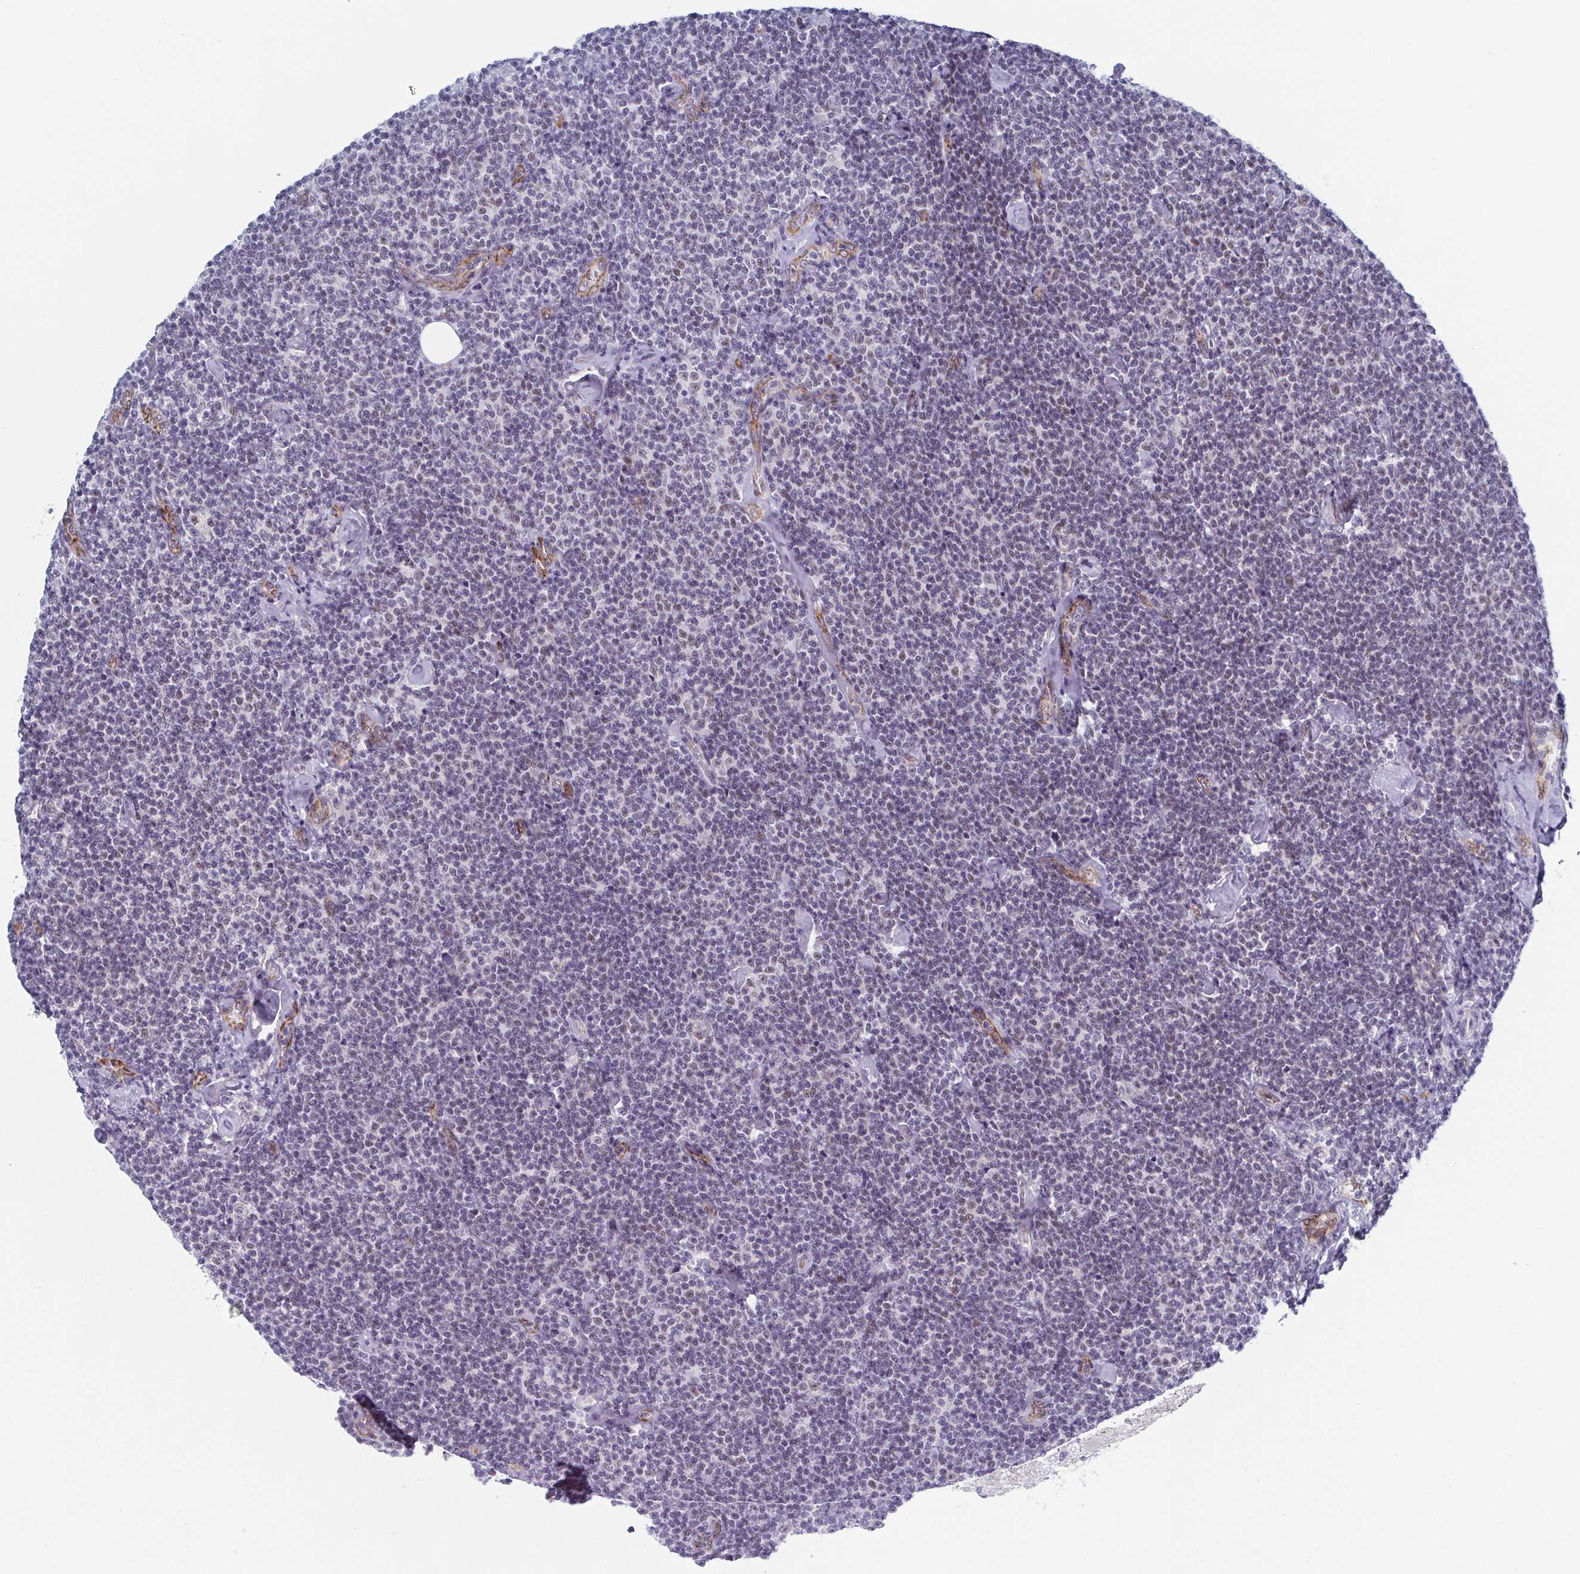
{"staining": {"intensity": "negative", "quantity": "none", "location": "none"}, "tissue": "lymphoma", "cell_type": "Tumor cells", "image_type": "cancer", "snomed": [{"axis": "morphology", "description": "Malignant lymphoma, non-Hodgkin's type, Low grade"}, {"axis": "topography", "description": "Lymph node"}], "caption": "The micrograph exhibits no significant expression in tumor cells of malignant lymphoma, non-Hodgkin's type (low-grade).", "gene": "ZFP64", "patient": {"sex": "male", "age": 81}}